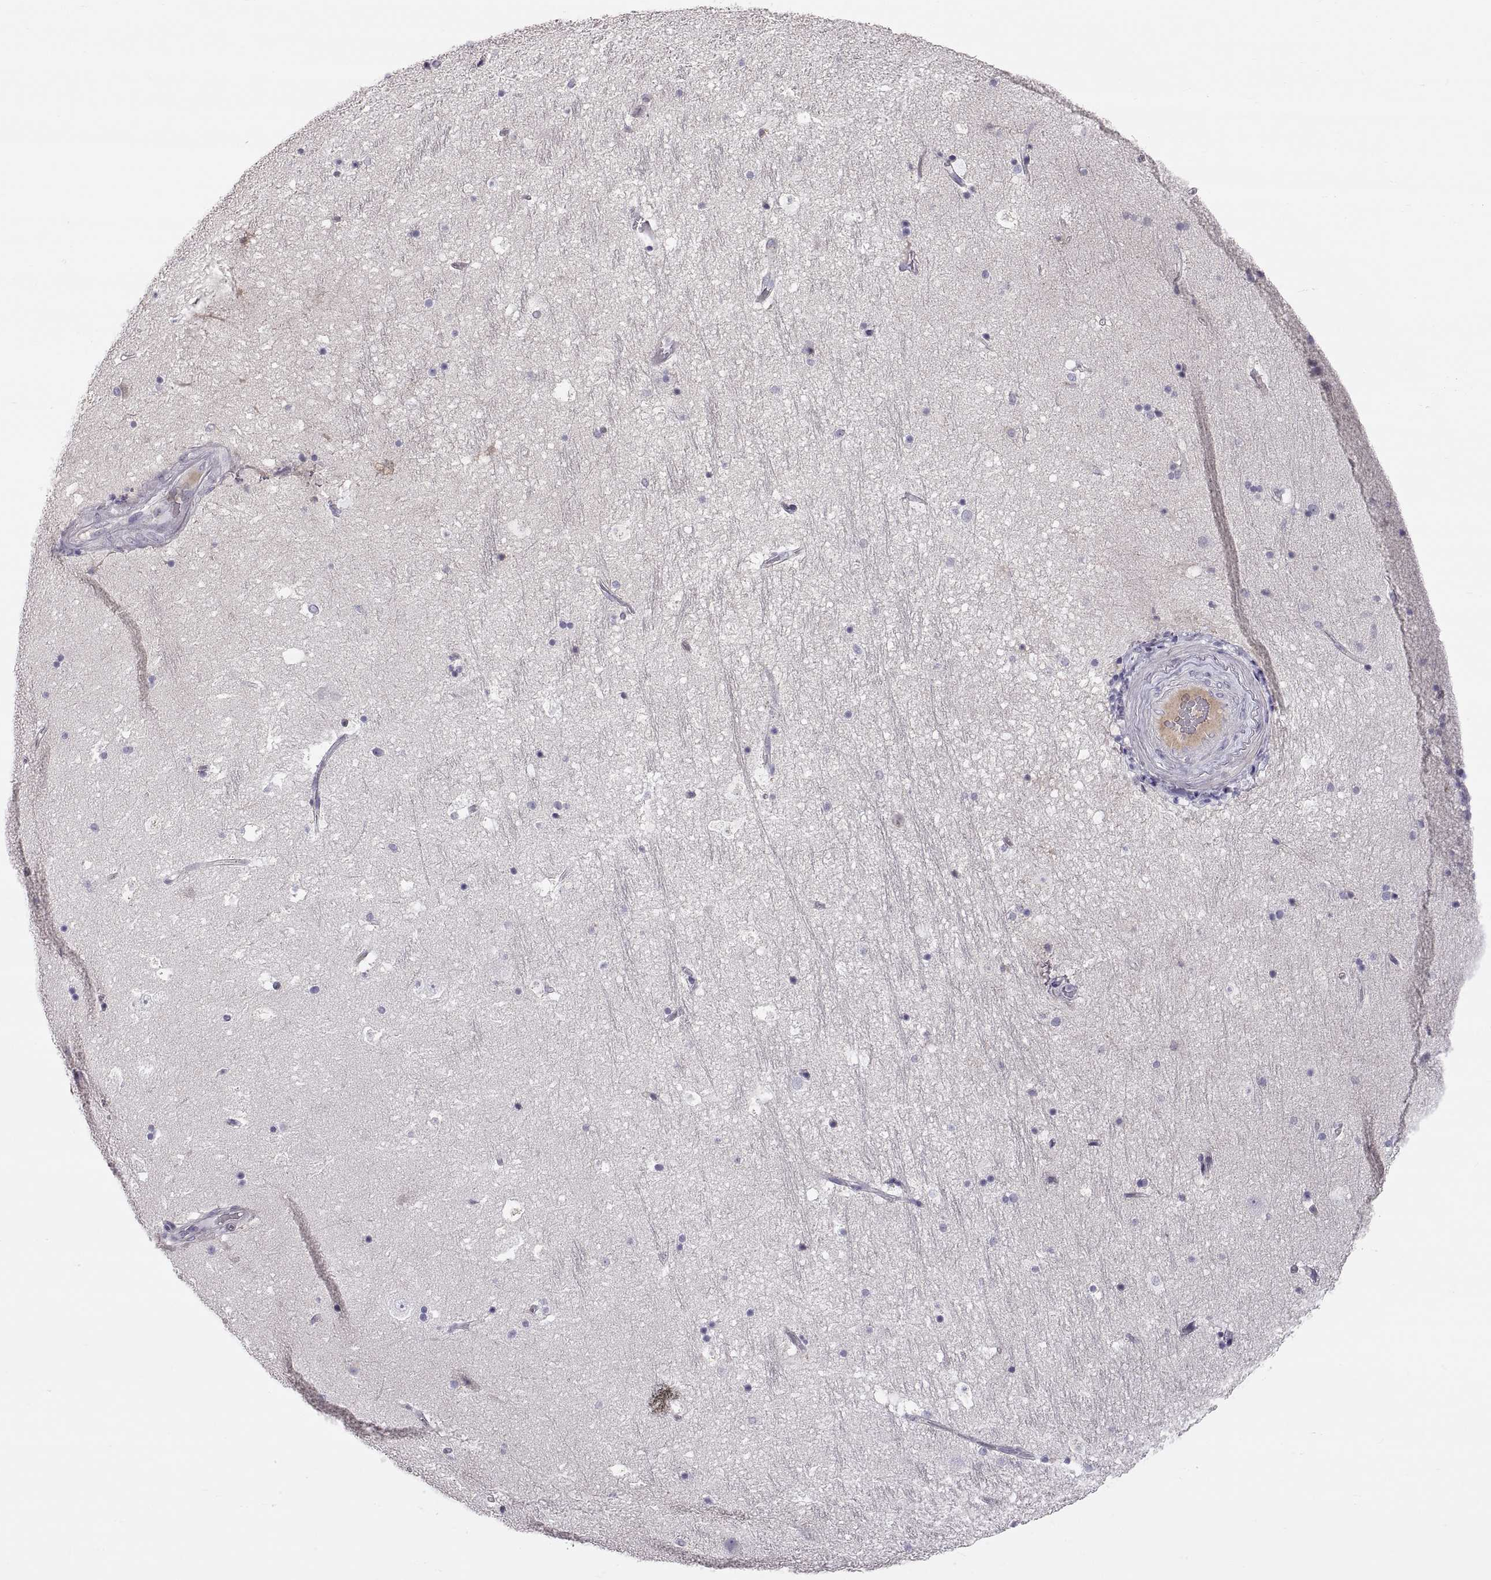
{"staining": {"intensity": "negative", "quantity": "none", "location": "none"}, "tissue": "hippocampus", "cell_type": "Glial cells", "image_type": "normal", "snomed": [{"axis": "morphology", "description": "Normal tissue, NOS"}, {"axis": "topography", "description": "Hippocampus"}], "caption": "IHC of benign hippocampus shows no expression in glial cells.", "gene": "ADAM32", "patient": {"sex": "male", "age": 51}}